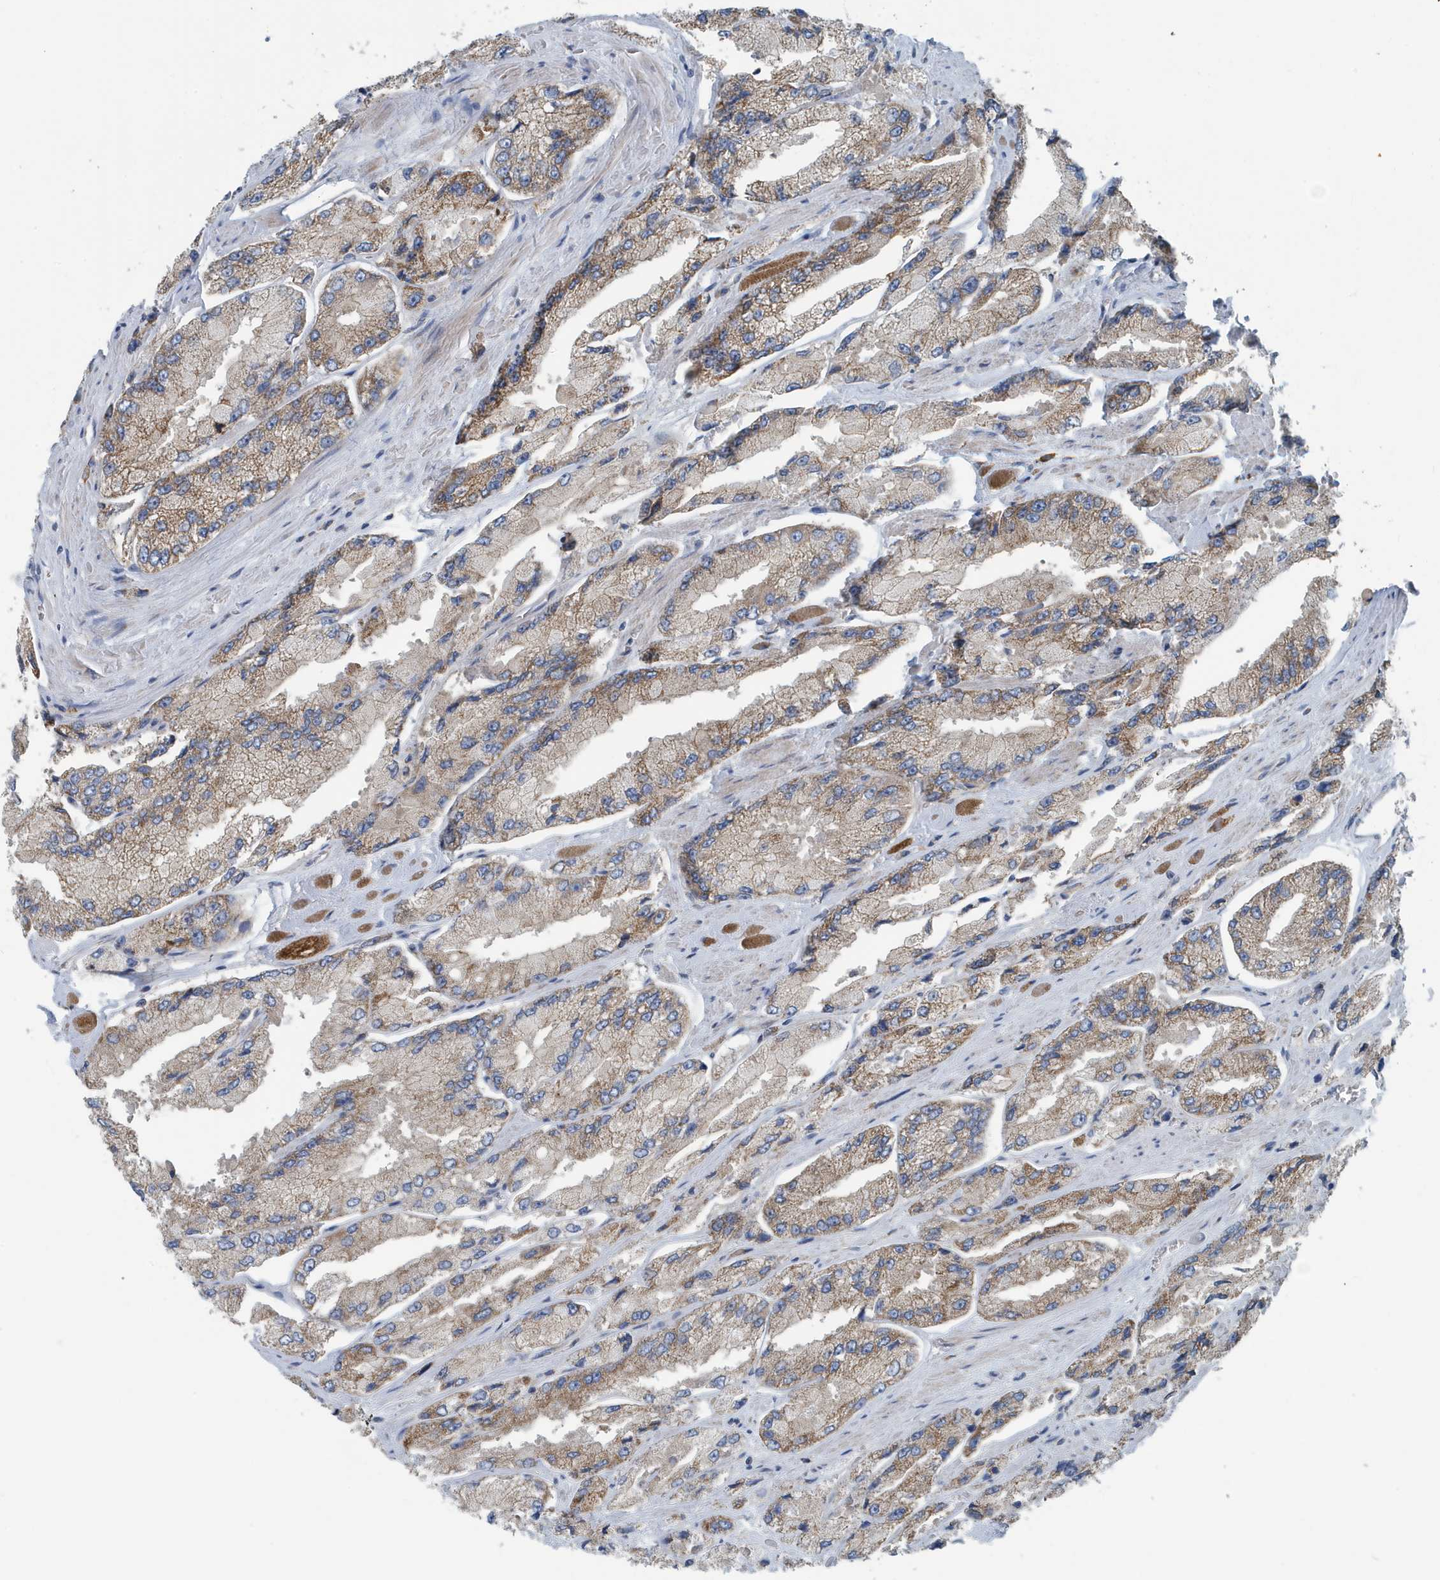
{"staining": {"intensity": "moderate", "quantity": "25%-75%", "location": "cytoplasmic/membranous"}, "tissue": "prostate cancer", "cell_type": "Tumor cells", "image_type": "cancer", "snomed": [{"axis": "morphology", "description": "Adenocarcinoma, High grade"}, {"axis": "topography", "description": "Prostate"}], "caption": "Immunohistochemistry (IHC) micrograph of neoplastic tissue: human prostate cancer stained using IHC shows medium levels of moderate protein expression localized specifically in the cytoplasmic/membranous of tumor cells, appearing as a cytoplasmic/membranous brown color.", "gene": "PPM1M", "patient": {"sex": "male", "age": 58}}